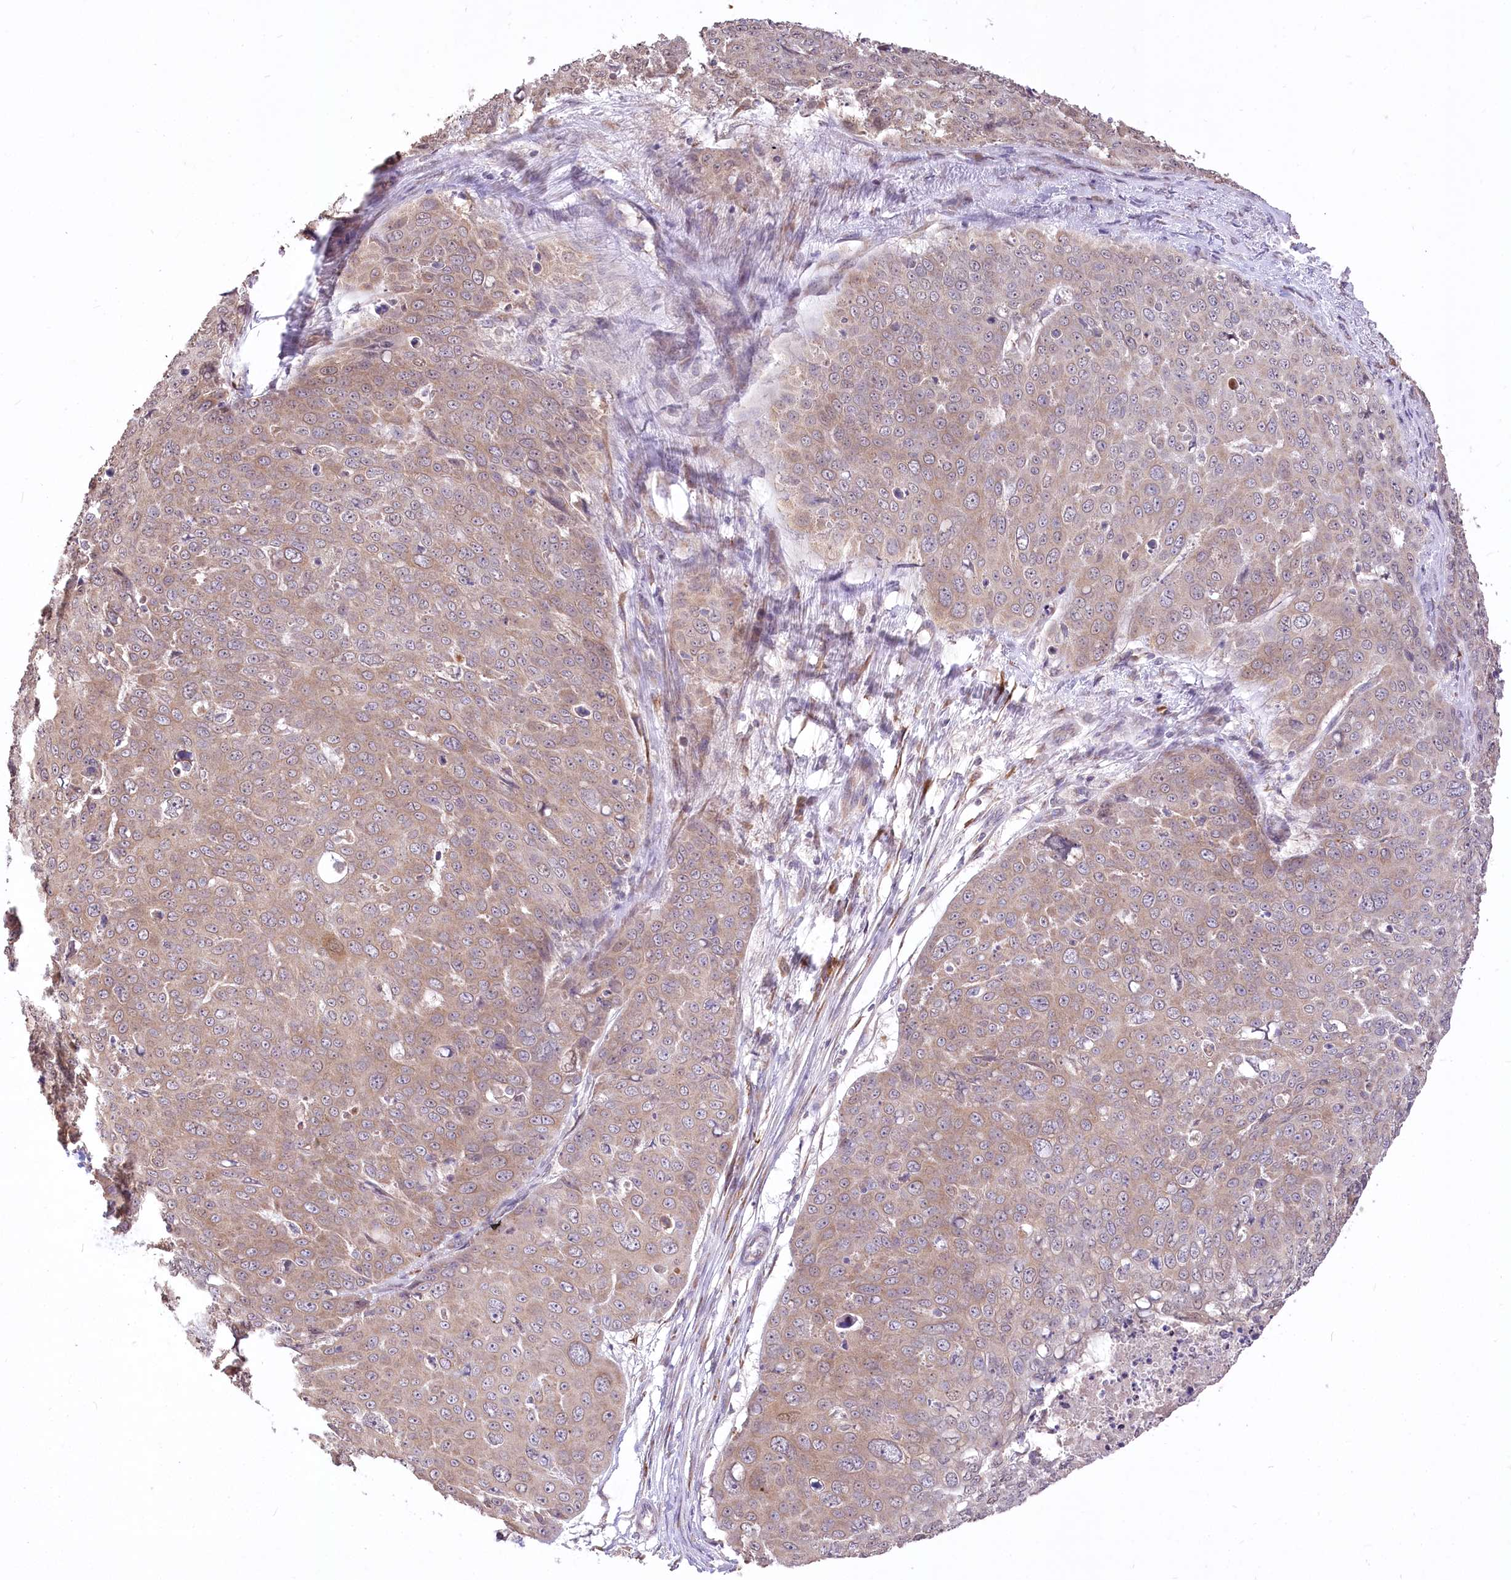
{"staining": {"intensity": "weak", "quantity": ">75%", "location": "cytoplasmic/membranous"}, "tissue": "skin cancer", "cell_type": "Tumor cells", "image_type": "cancer", "snomed": [{"axis": "morphology", "description": "Squamous cell carcinoma, NOS"}, {"axis": "topography", "description": "Skin"}], "caption": "Skin cancer (squamous cell carcinoma) tissue exhibits weak cytoplasmic/membranous expression in about >75% of tumor cells, visualized by immunohistochemistry.", "gene": "STT3B", "patient": {"sex": "male", "age": 71}}